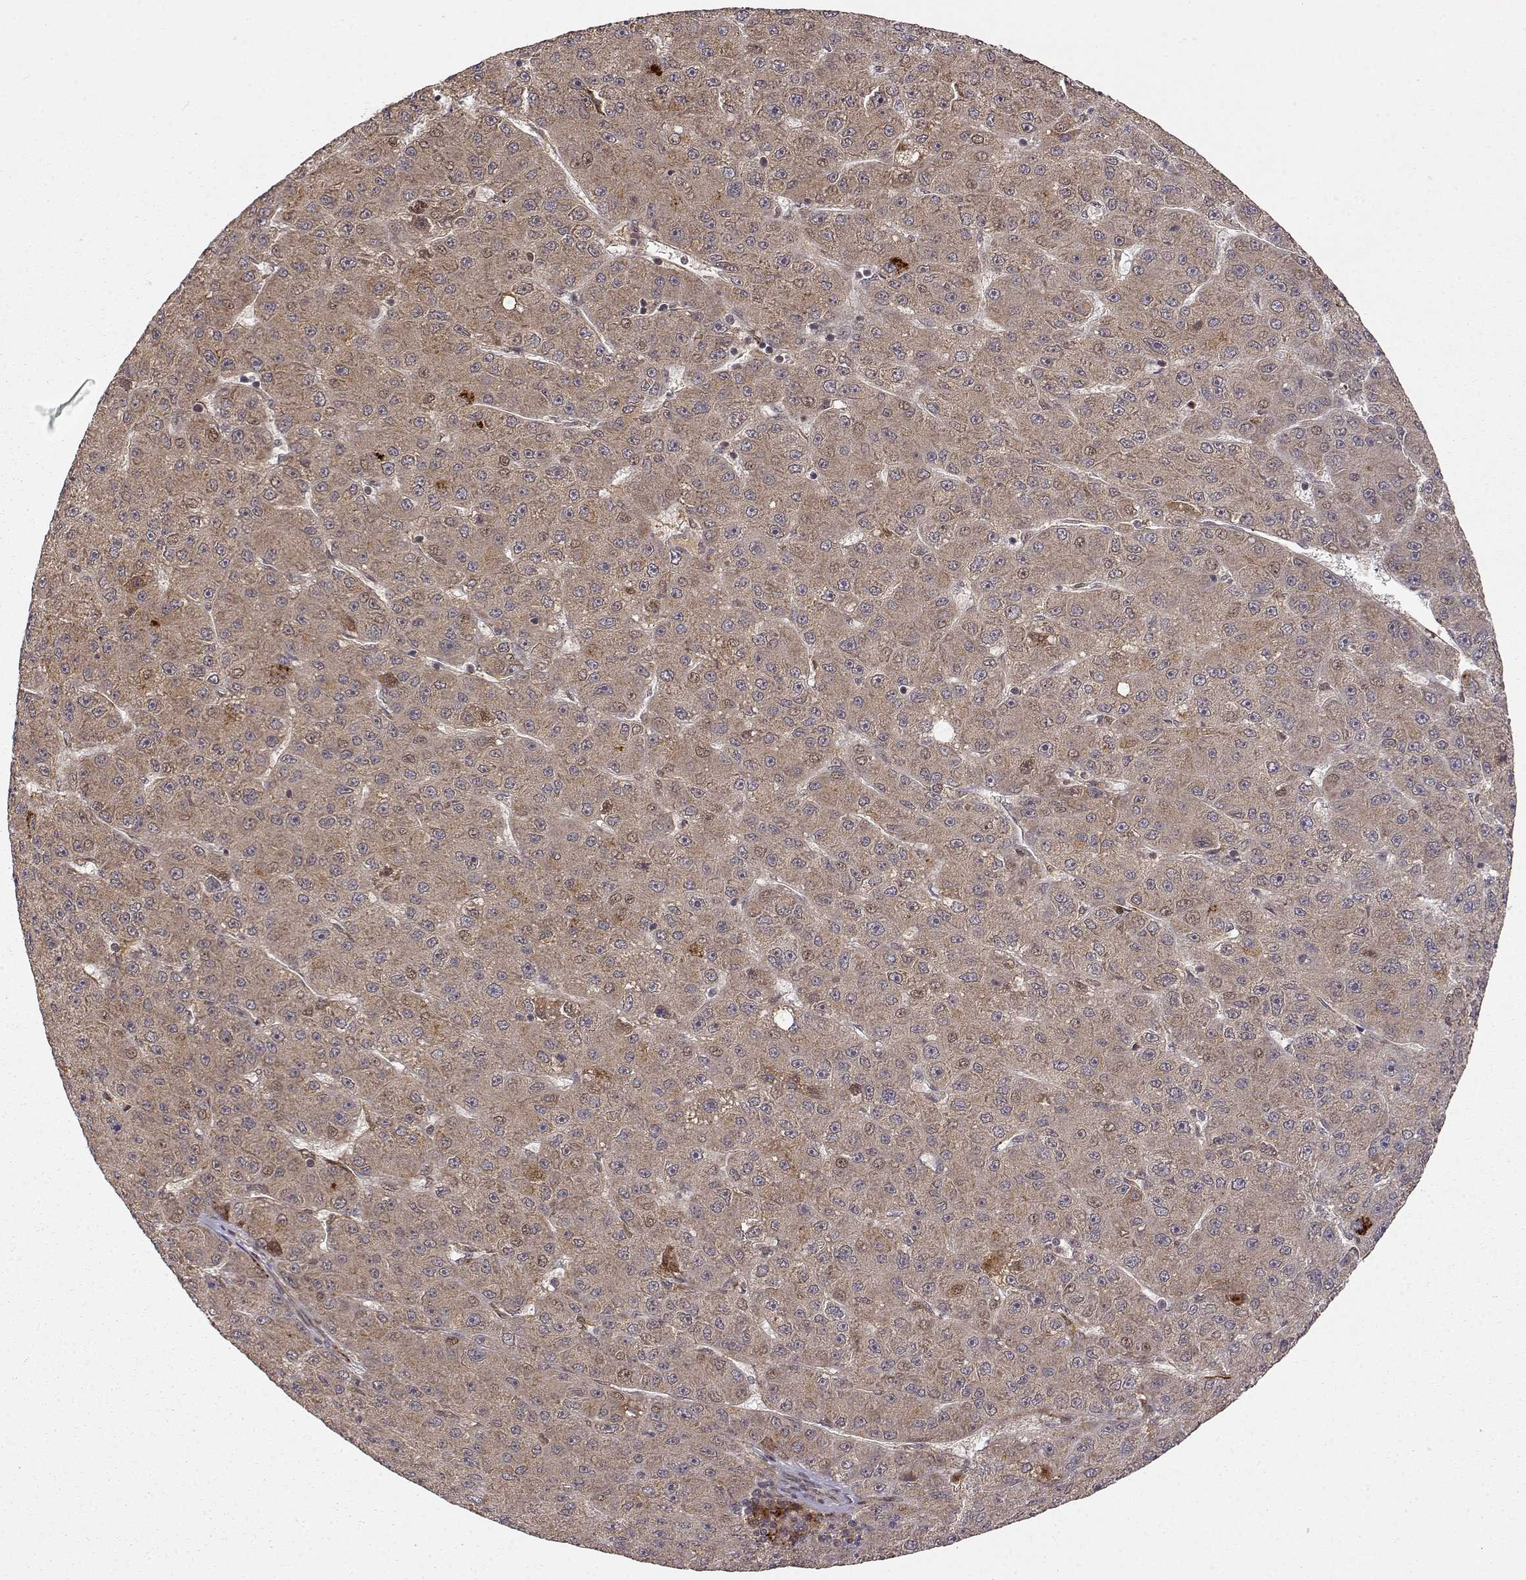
{"staining": {"intensity": "weak", "quantity": ">75%", "location": "cytoplasmic/membranous"}, "tissue": "liver cancer", "cell_type": "Tumor cells", "image_type": "cancer", "snomed": [{"axis": "morphology", "description": "Carcinoma, Hepatocellular, NOS"}, {"axis": "topography", "description": "Liver"}], "caption": "The histopathology image reveals staining of hepatocellular carcinoma (liver), revealing weak cytoplasmic/membranous protein positivity (brown color) within tumor cells.", "gene": "MAEA", "patient": {"sex": "male", "age": 67}}